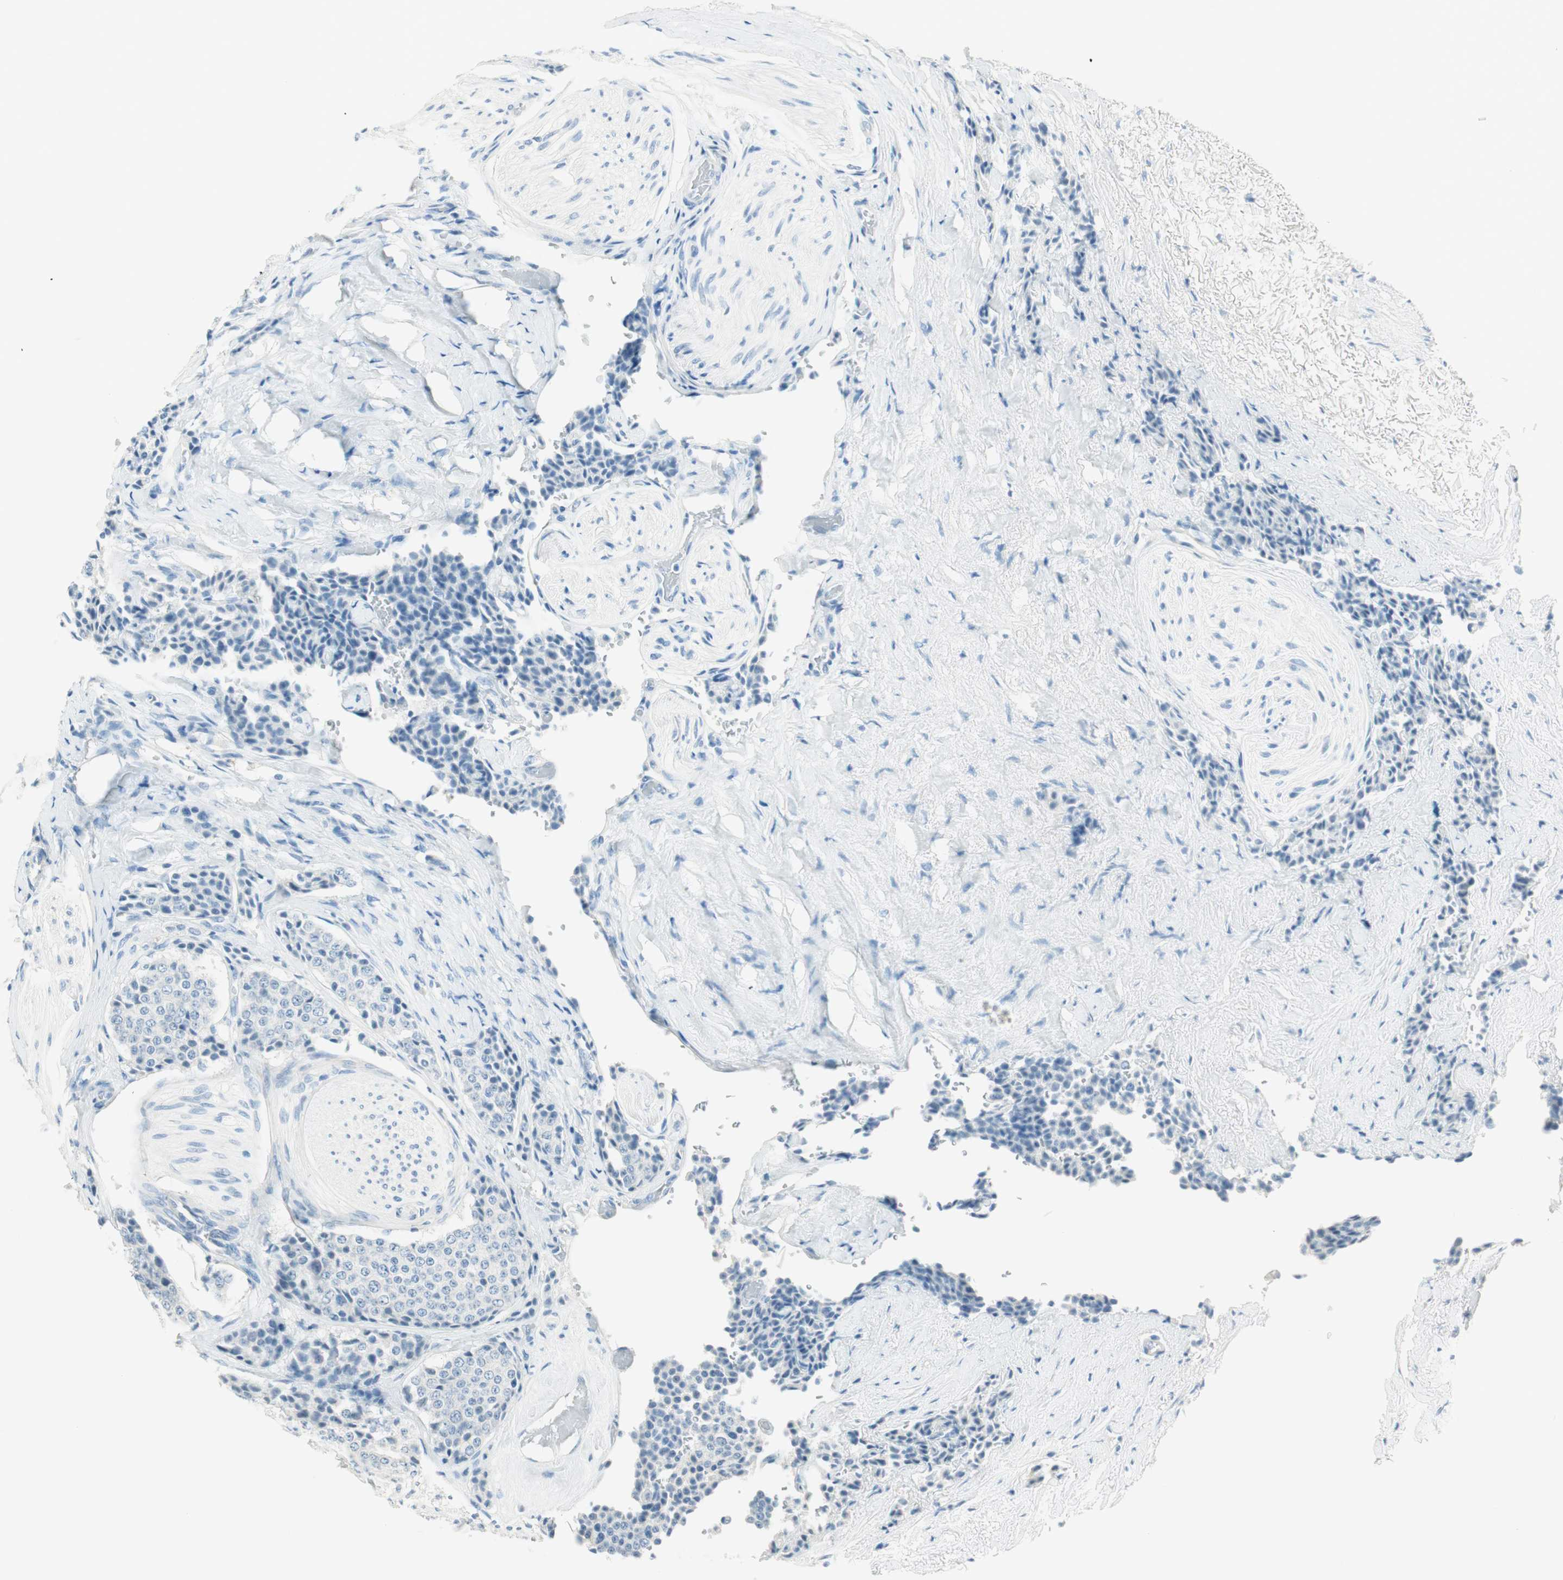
{"staining": {"intensity": "negative", "quantity": "none", "location": "none"}, "tissue": "carcinoid", "cell_type": "Tumor cells", "image_type": "cancer", "snomed": [{"axis": "morphology", "description": "Carcinoid, malignant, NOS"}, {"axis": "topography", "description": "Colon"}], "caption": "Immunohistochemistry (IHC) of malignant carcinoid exhibits no staining in tumor cells.", "gene": "HPGD", "patient": {"sex": "female", "age": 61}}